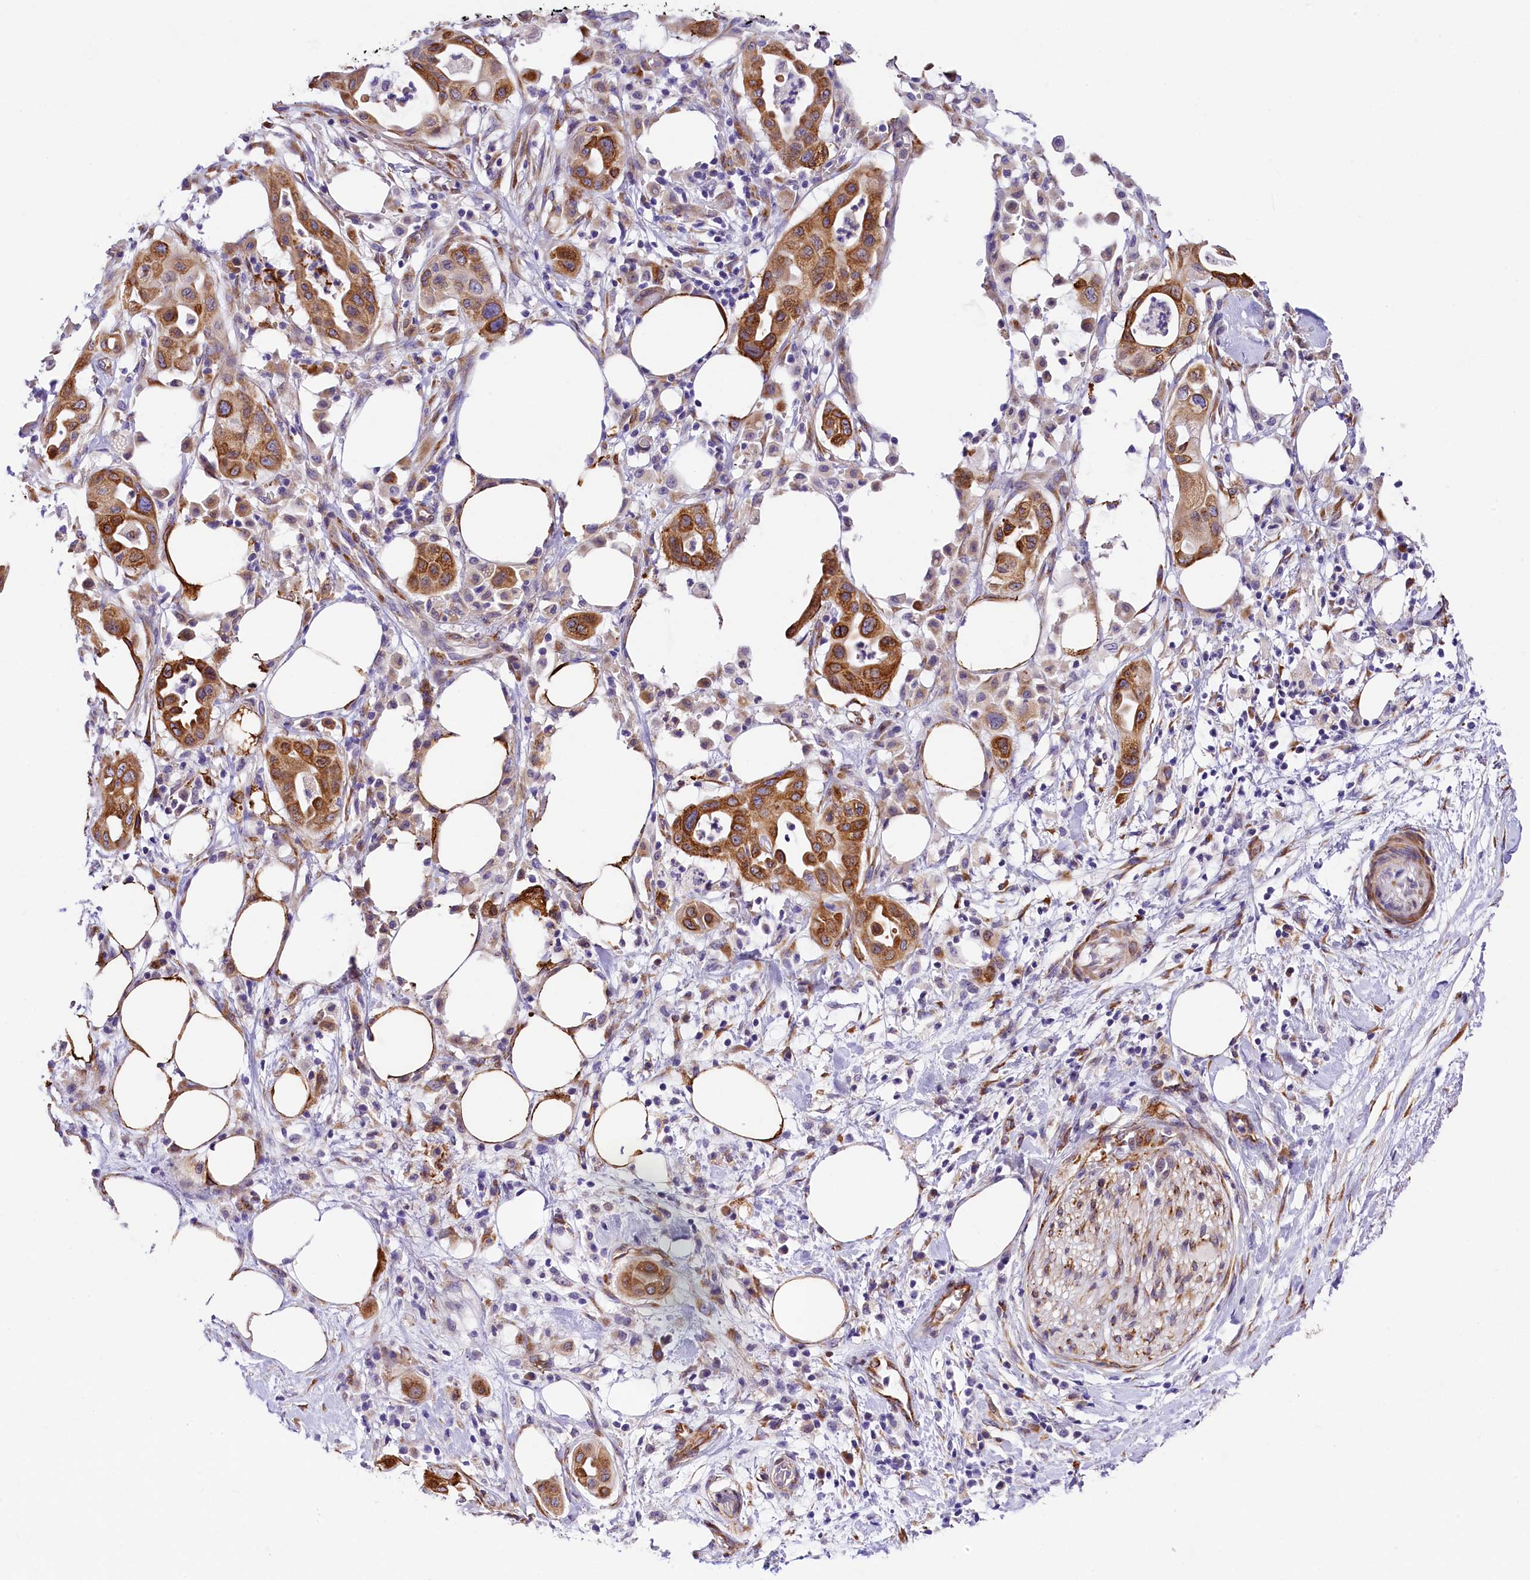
{"staining": {"intensity": "moderate", "quantity": ">75%", "location": "cytoplasmic/membranous"}, "tissue": "pancreatic cancer", "cell_type": "Tumor cells", "image_type": "cancer", "snomed": [{"axis": "morphology", "description": "Adenocarcinoma, NOS"}, {"axis": "topography", "description": "Pancreas"}], "caption": "IHC of human pancreatic cancer demonstrates medium levels of moderate cytoplasmic/membranous positivity in about >75% of tumor cells. The staining was performed using DAB to visualize the protein expression in brown, while the nuclei were stained in blue with hematoxylin (Magnification: 20x).", "gene": "ITGA1", "patient": {"sex": "male", "age": 68}}